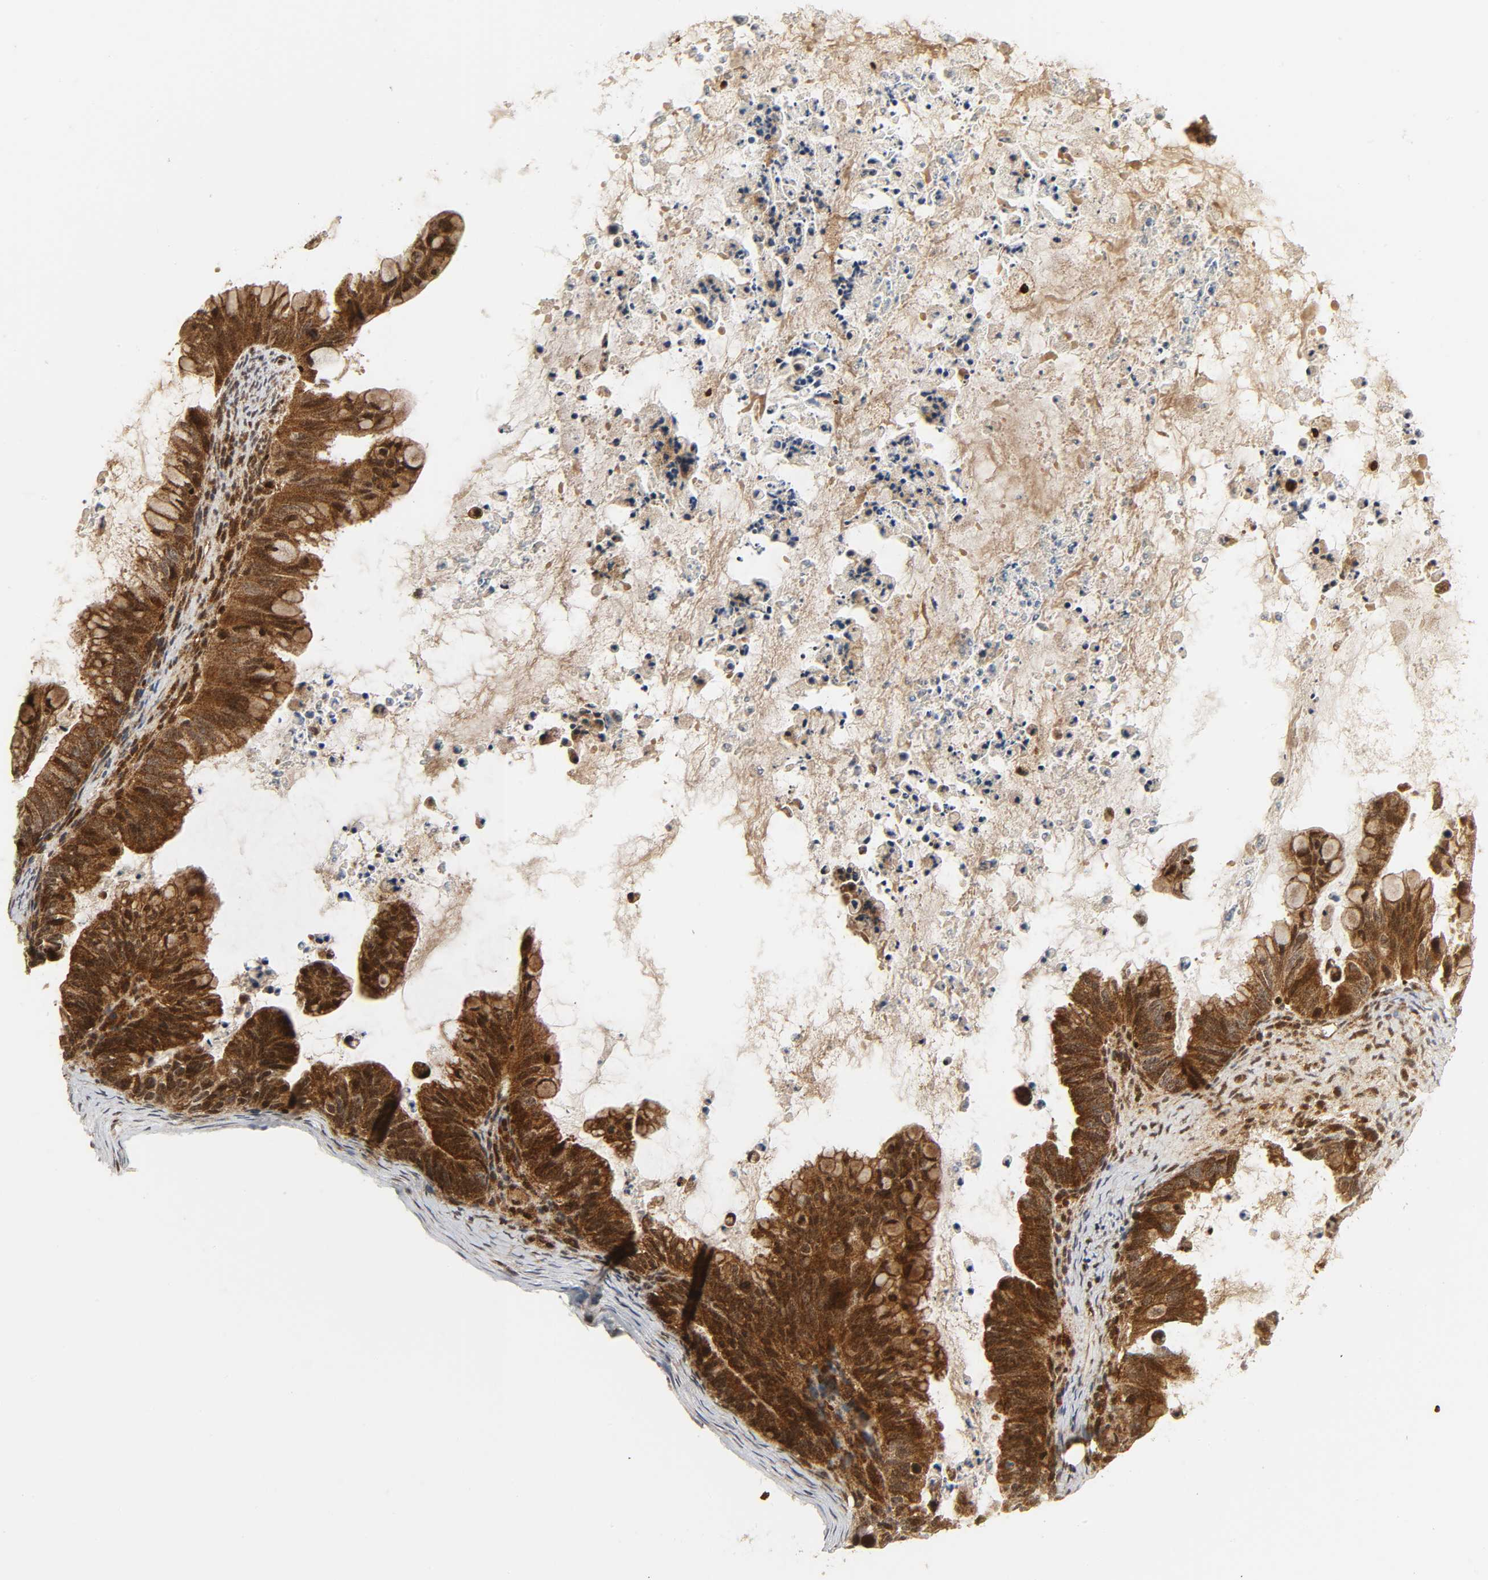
{"staining": {"intensity": "strong", "quantity": ">75%", "location": "cytoplasmic/membranous,nuclear"}, "tissue": "ovarian cancer", "cell_type": "Tumor cells", "image_type": "cancer", "snomed": [{"axis": "morphology", "description": "Cystadenocarcinoma, mucinous, NOS"}, {"axis": "topography", "description": "Ovary"}], "caption": "Immunohistochemistry (IHC) photomicrograph of neoplastic tissue: ovarian cancer (mucinous cystadenocarcinoma) stained using immunohistochemistry (IHC) exhibits high levels of strong protein expression localized specifically in the cytoplasmic/membranous and nuclear of tumor cells, appearing as a cytoplasmic/membranous and nuclear brown color.", "gene": "CHUK", "patient": {"sex": "female", "age": 36}}